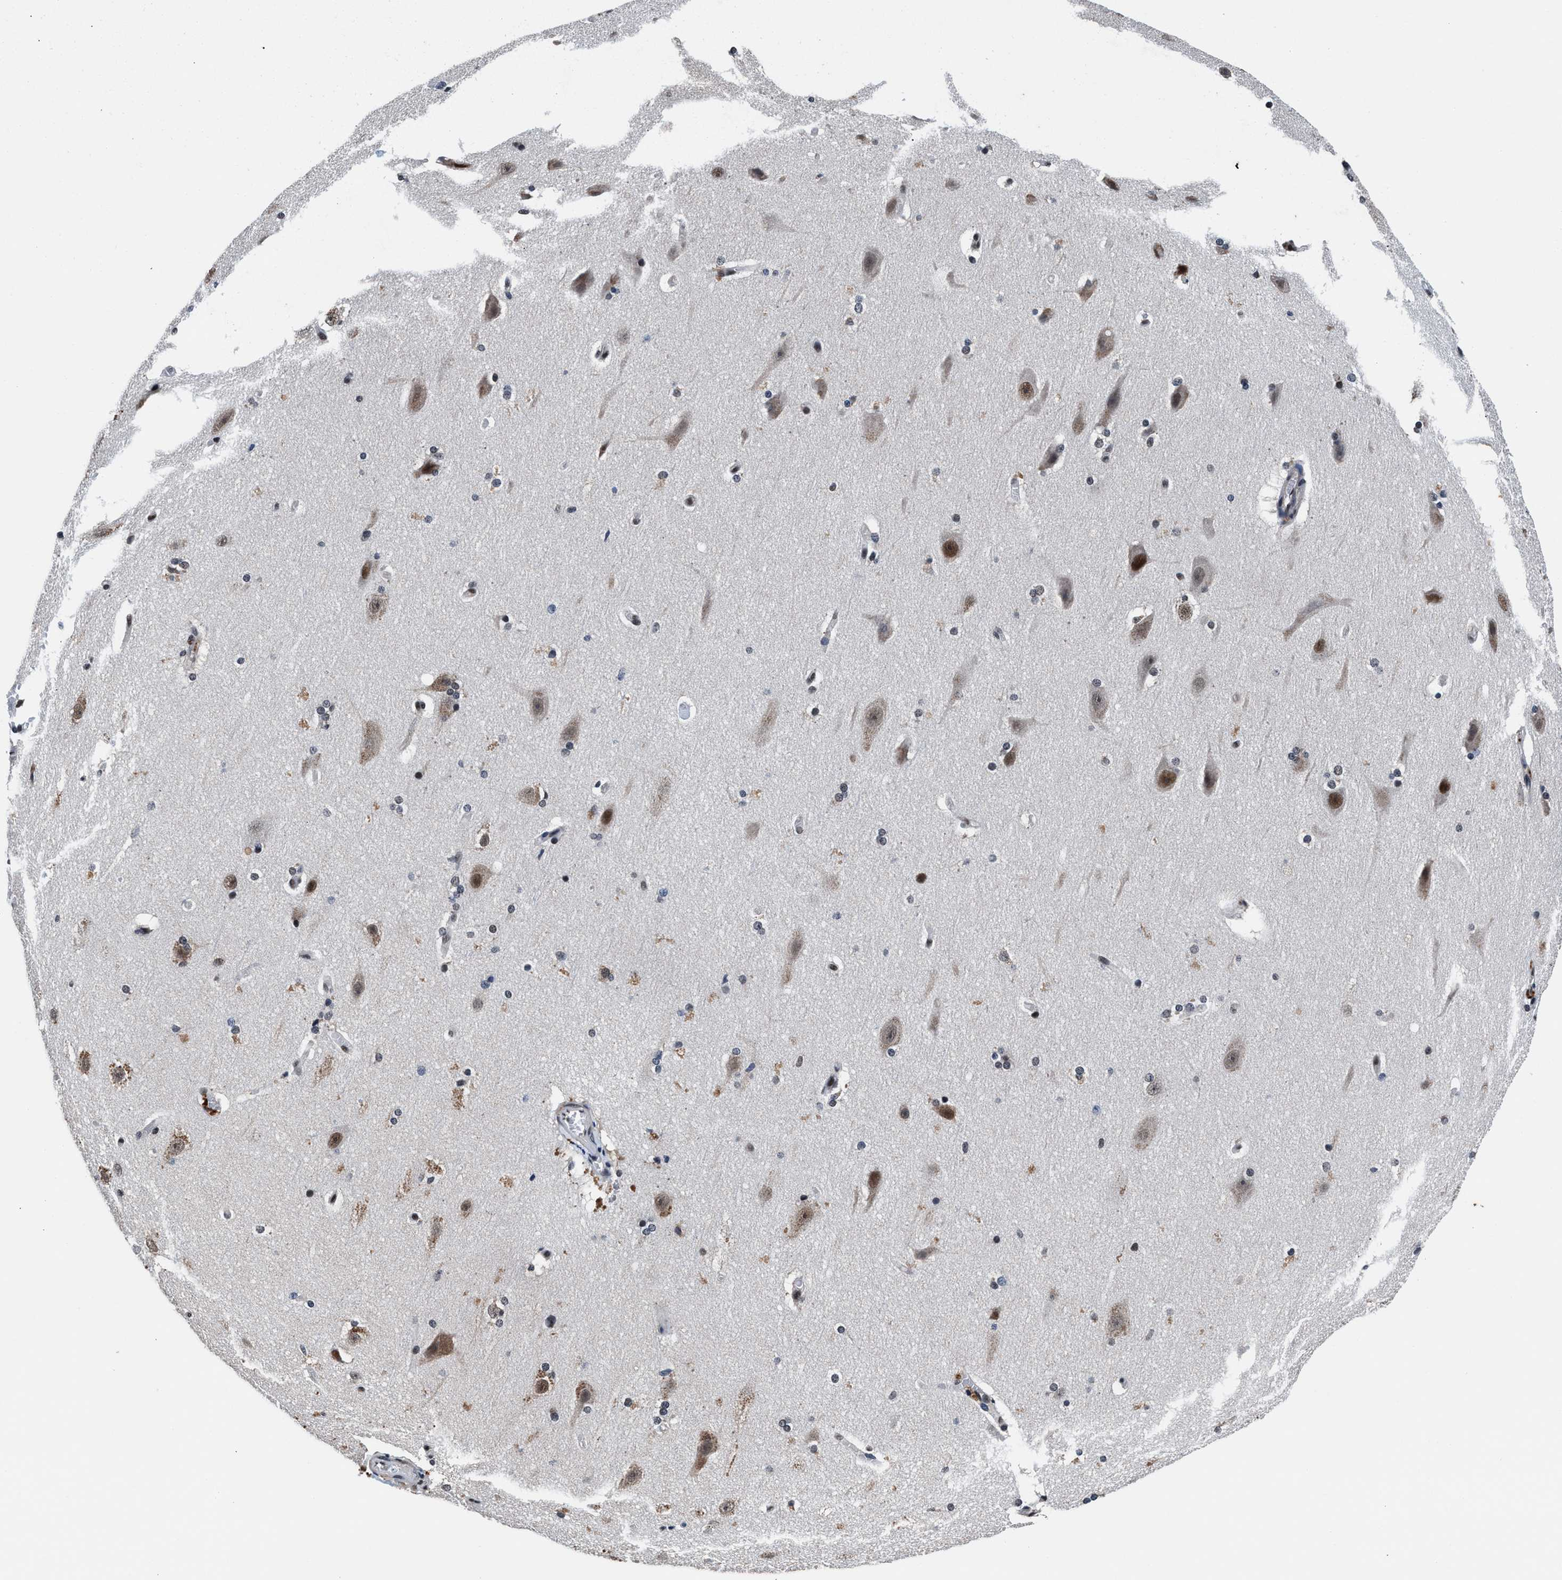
{"staining": {"intensity": "negative", "quantity": "none", "location": "none"}, "tissue": "cerebral cortex", "cell_type": "Endothelial cells", "image_type": "normal", "snomed": [{"axis": "morphology", "description": "Normal tissue, NOS"}, {"axis": "topography", "description": "Cerebral cortex"}, {"axis": "topography", "description": "Hippocampus"}], "caption": "An immunohistochemistry image of unremarkable cerebral cortex is shown. There is no staining in endothelial cells of cerebral cortex.", "gene": "USP16", "patient": {"sex": "female", "age": 19}}